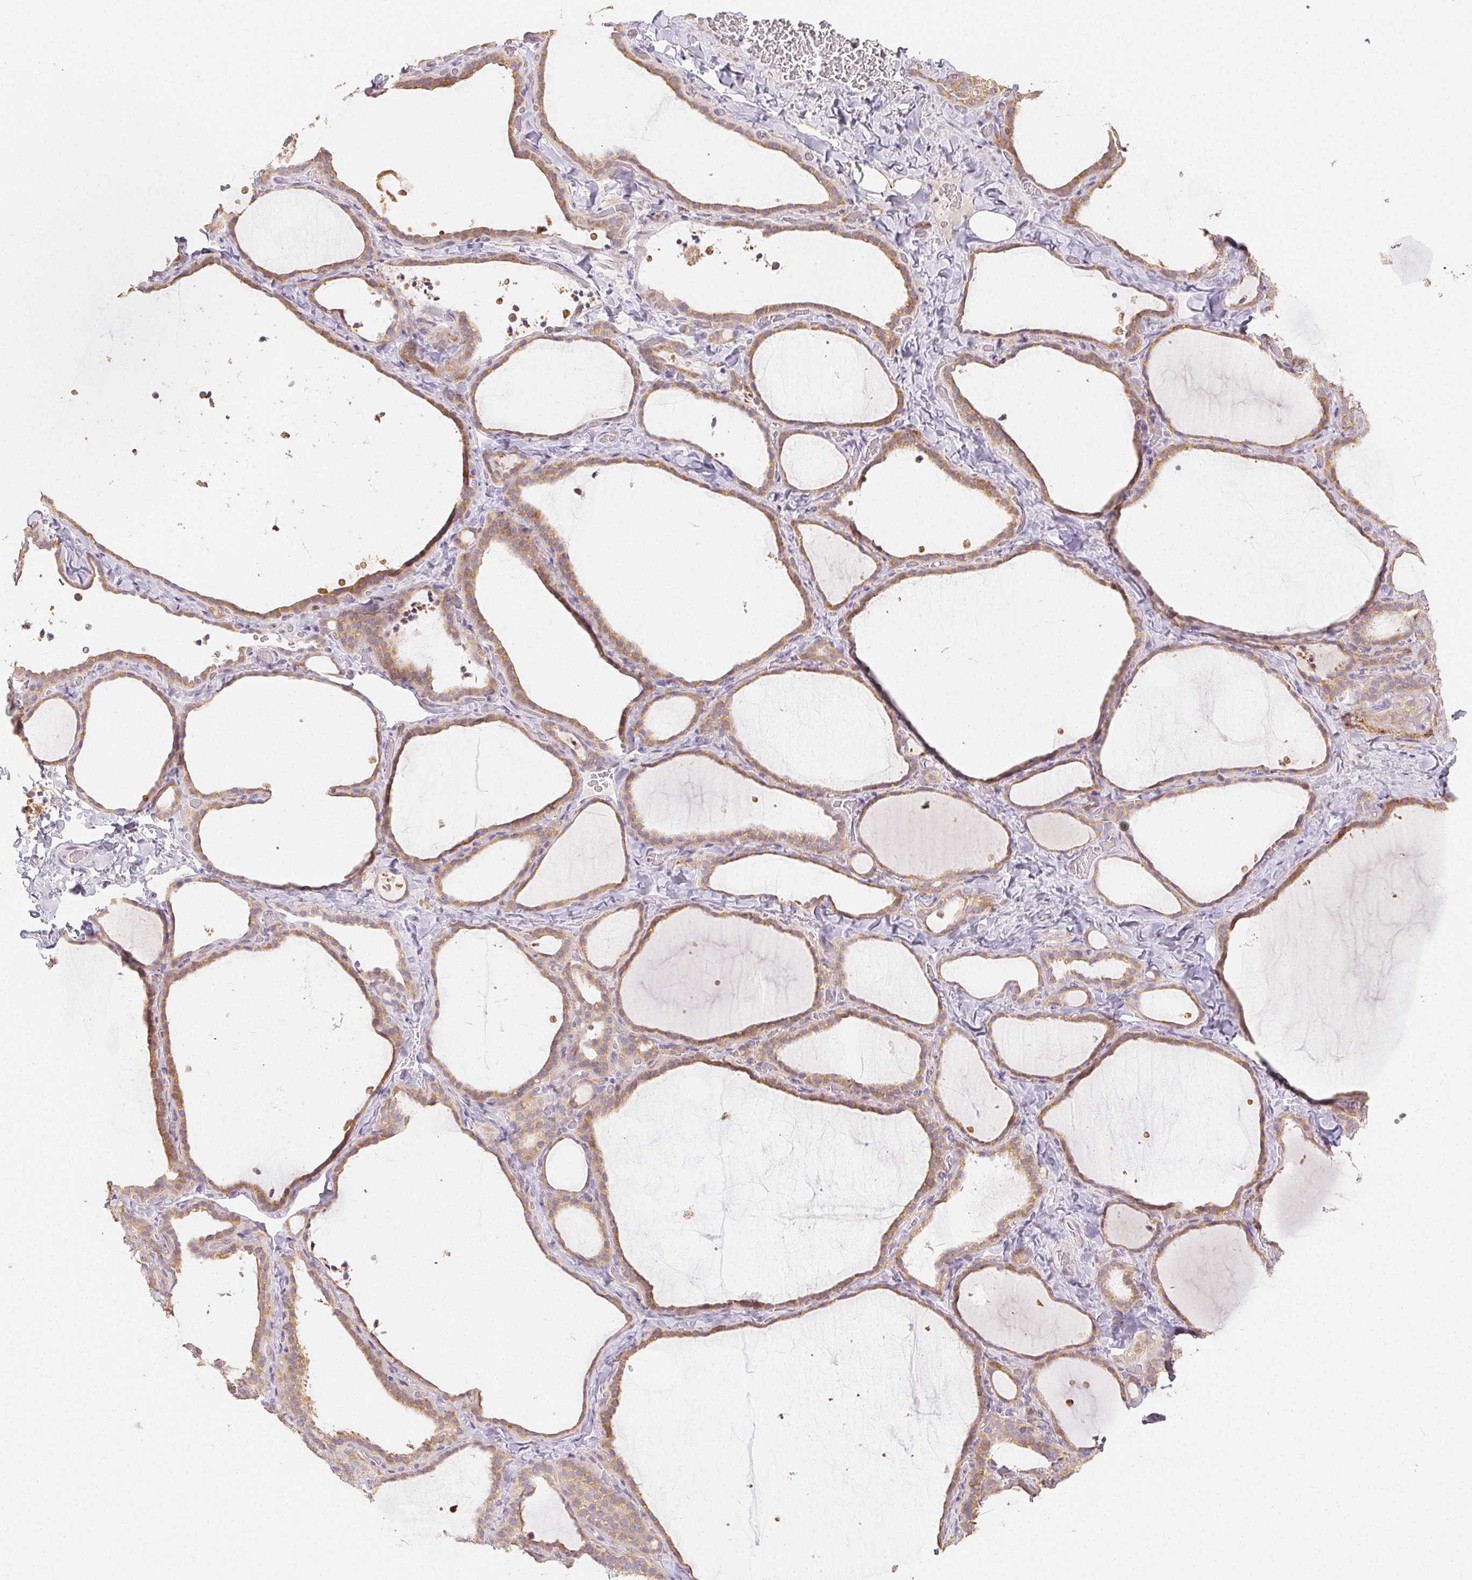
{"staining": {"intensity": "weak", "quantity": ">75%", "location": "cytoplasmic/membranous"}, "tissue": "thyroid gland", "cell_type": "Glandular cells", "image_type": "normal", "snomed": [{"axis": "morphology", "description": "Normal tissue, NOS"}, {"axis": "topography", "description": "Thyroid gland"}], "caption": "IHC (DAB (3,3'-diaminobenzidine)) staining of unremarkable thyroid gland exhibits weak cytoplasmic/membranous protein expression in approximately >75% of glandular cells.", "gene": "ACVR1B", "patient": {"sex": "female", "age": 22}}